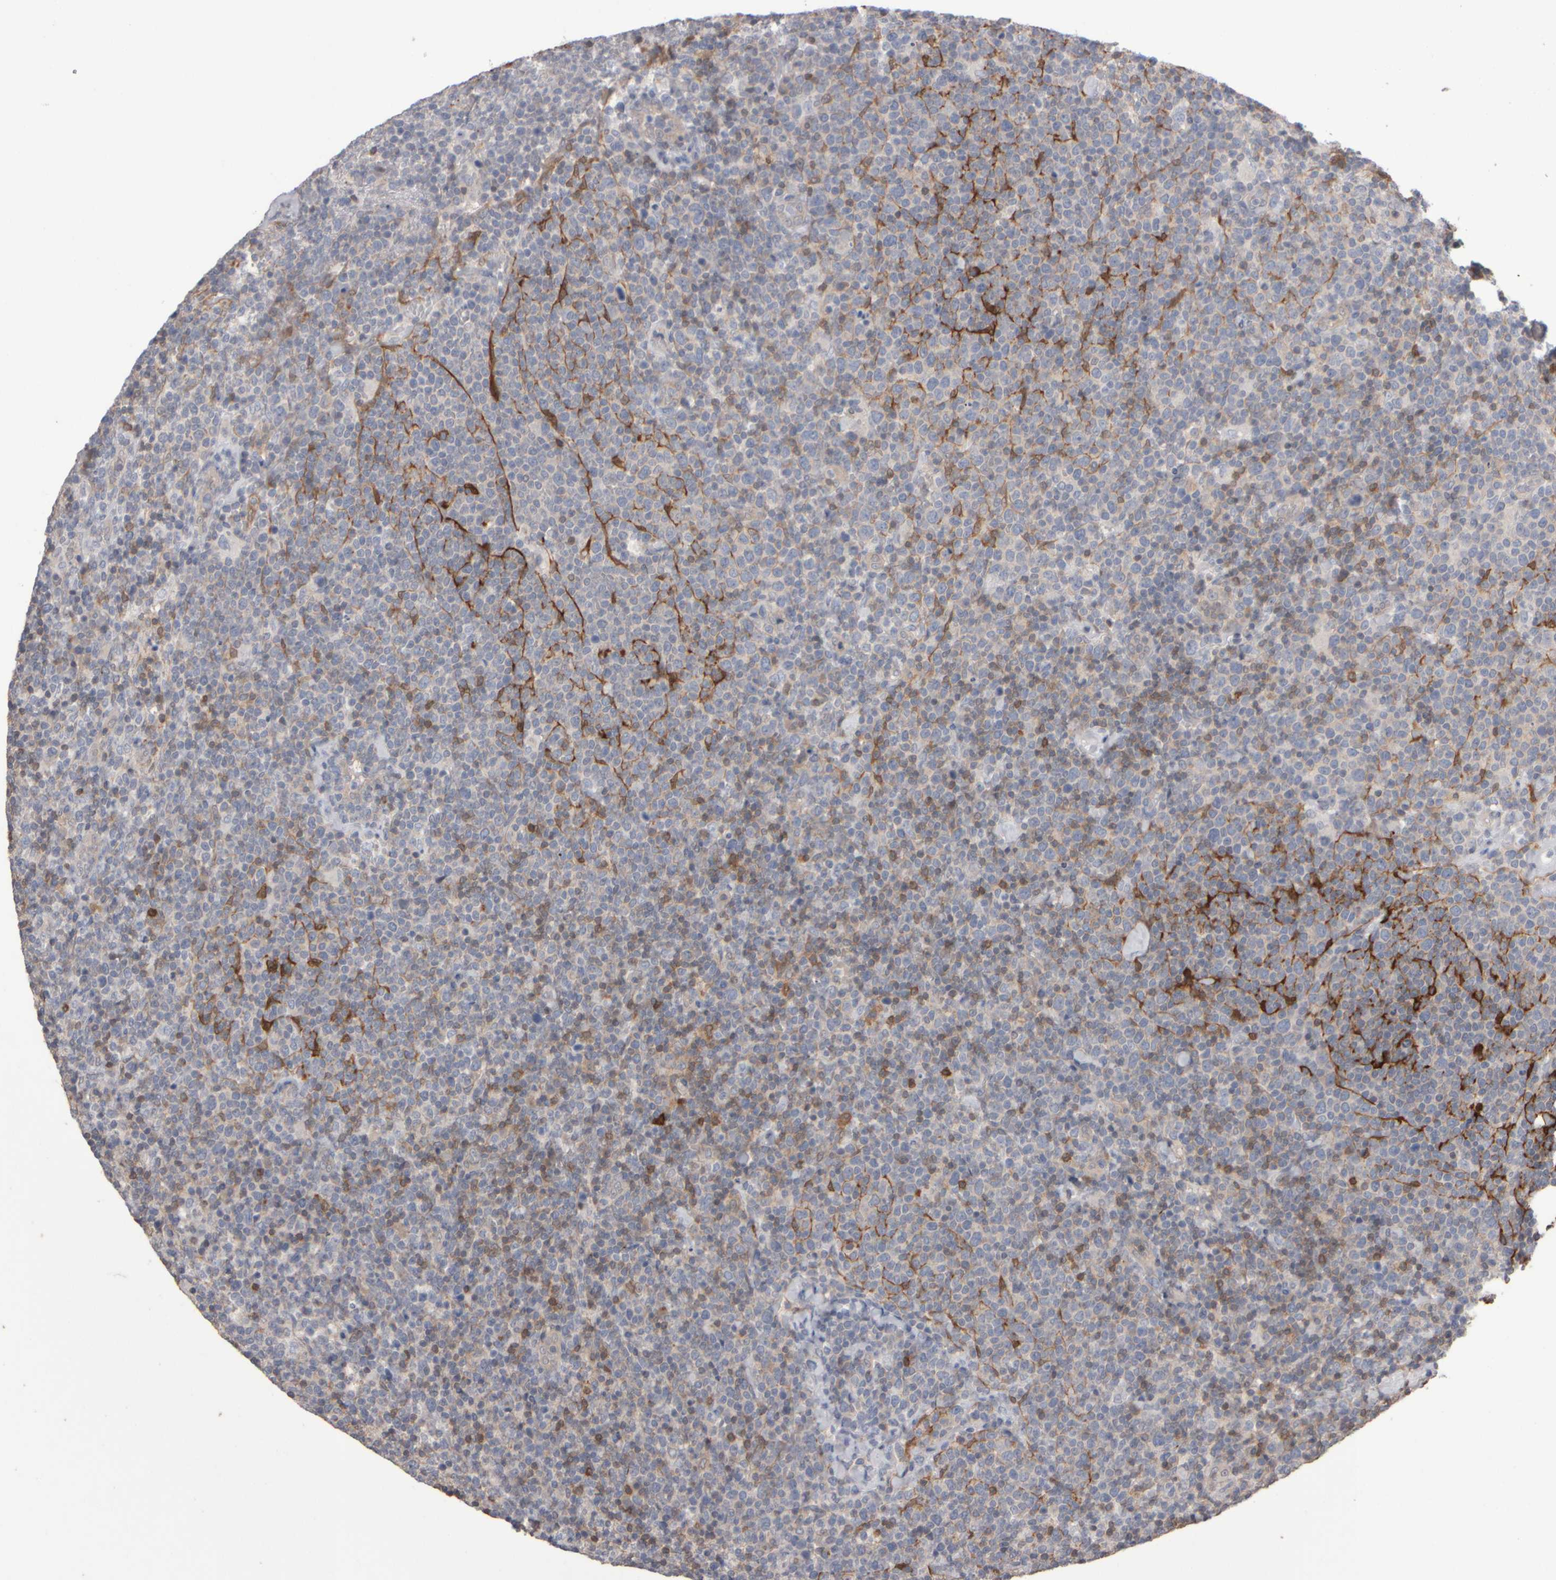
{"staining": {"intensity": "negative", "quantity": "none", "location": "none"}, "tissue": "lymphoma", "cell_type": "Tumor cells", "image_type": "cancer", "snomed": [{"axis": "morphology", "description": "Malignant lymphoma, non-Hodgkin's type, High grade"}, {"axis": "topography", "description": "Lymph node"}], "caption": "DAB (3,3'-diaminobenzidine) immunohistochemical staining of high-grade malignant lymphoma, non-Hodgkin's type displays no significant expression in tumor cells.", "gene": "EPHX2", "patient": {"sex": "male", "age": 61}}